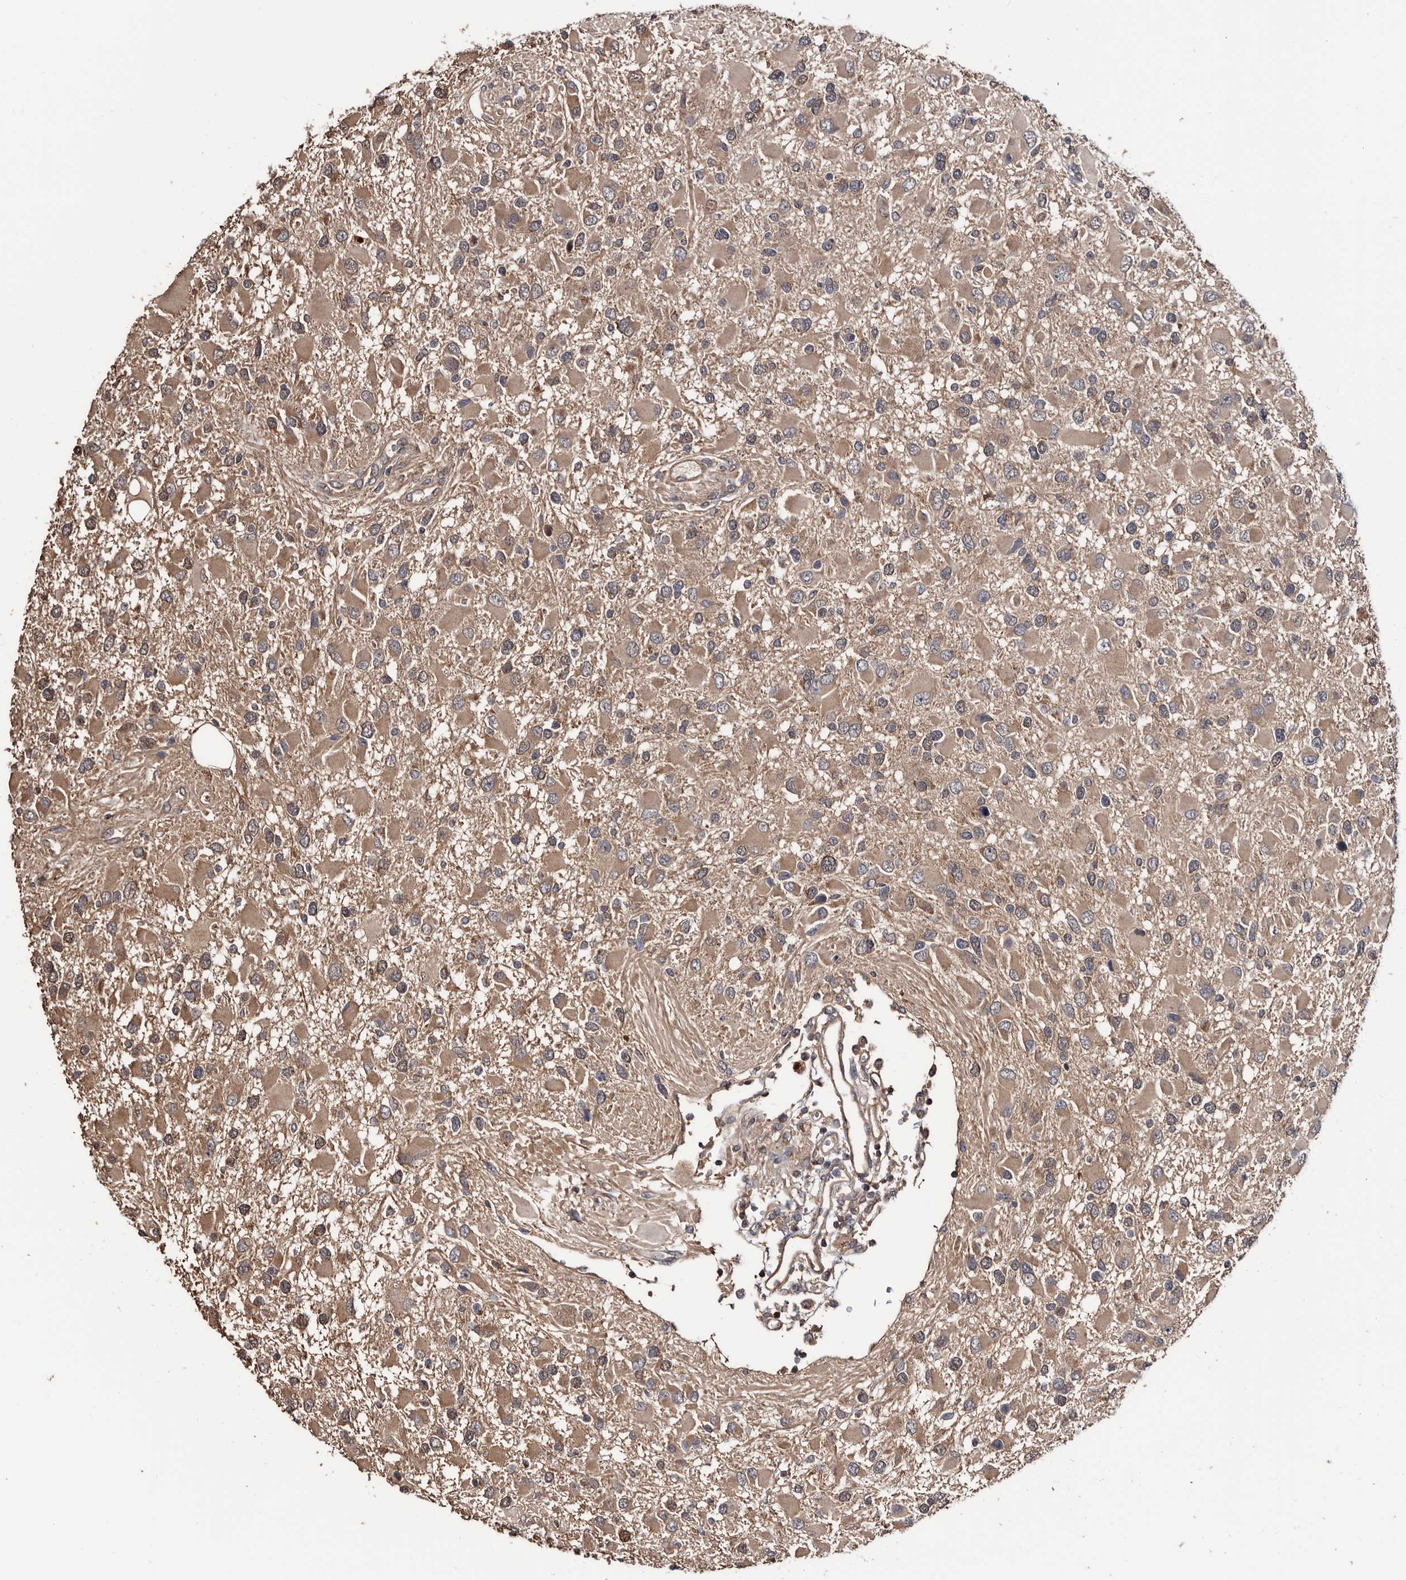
{"staining": {"intensity": "weak", "quantity": ">75%", "location": "cytoplasmic/membranous"}, "tissue": "glioma", "cell_type": "Tumor cells", "image_type": "cancer", "snomed": [{"axis": "morphology", "description": "Glioma, malignant, High grade"}, {"axis": "topography", "description": "Brain"}], "caption": "This is a histology image of IHC staining of glioma, which shows weak expression in the cytoplasmic/membranous of tumor cells.", "gene": "TTI2", "patient": {"sex": "male", "age": 53}}